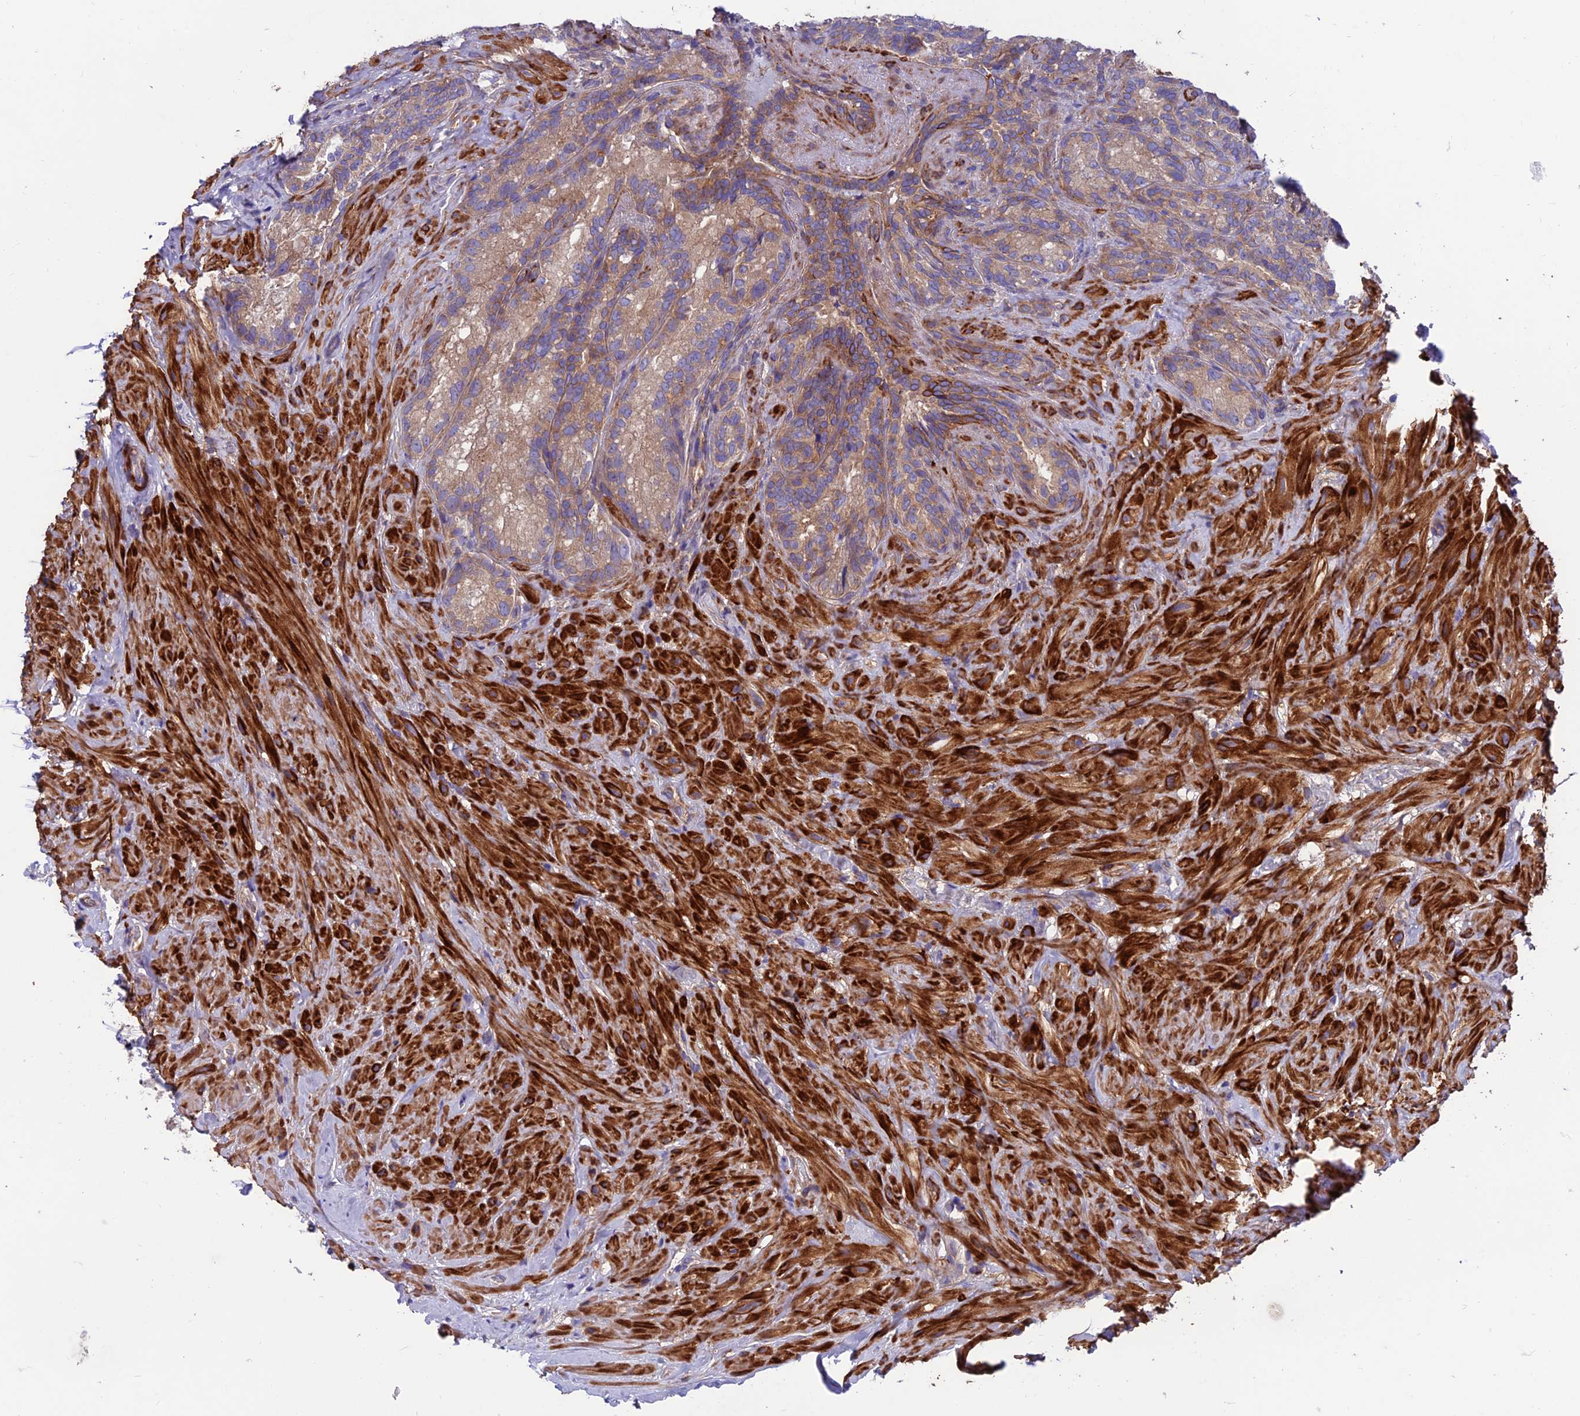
{"staining": {"intensity": "moderate", "quantity": ">75%", "location": "cytoplasmic/membranous"}, "tissue": "seminal vesicle", "cell_type": "Glandular cells", "image_type": "normal", "snomed": [{"axis": "morphology", "description": "Normal tissue, NOS"}, {"axis": "topography", "description": "Seminal veicle"}], "caption": "Human seminal vesicle stained with a brown dye shows moderate cytoplasmic/membranous positive staining in approximately >75% of glandular cells.", "gene": "VPS16", "patient": {"sex": "male", "age": 62}}